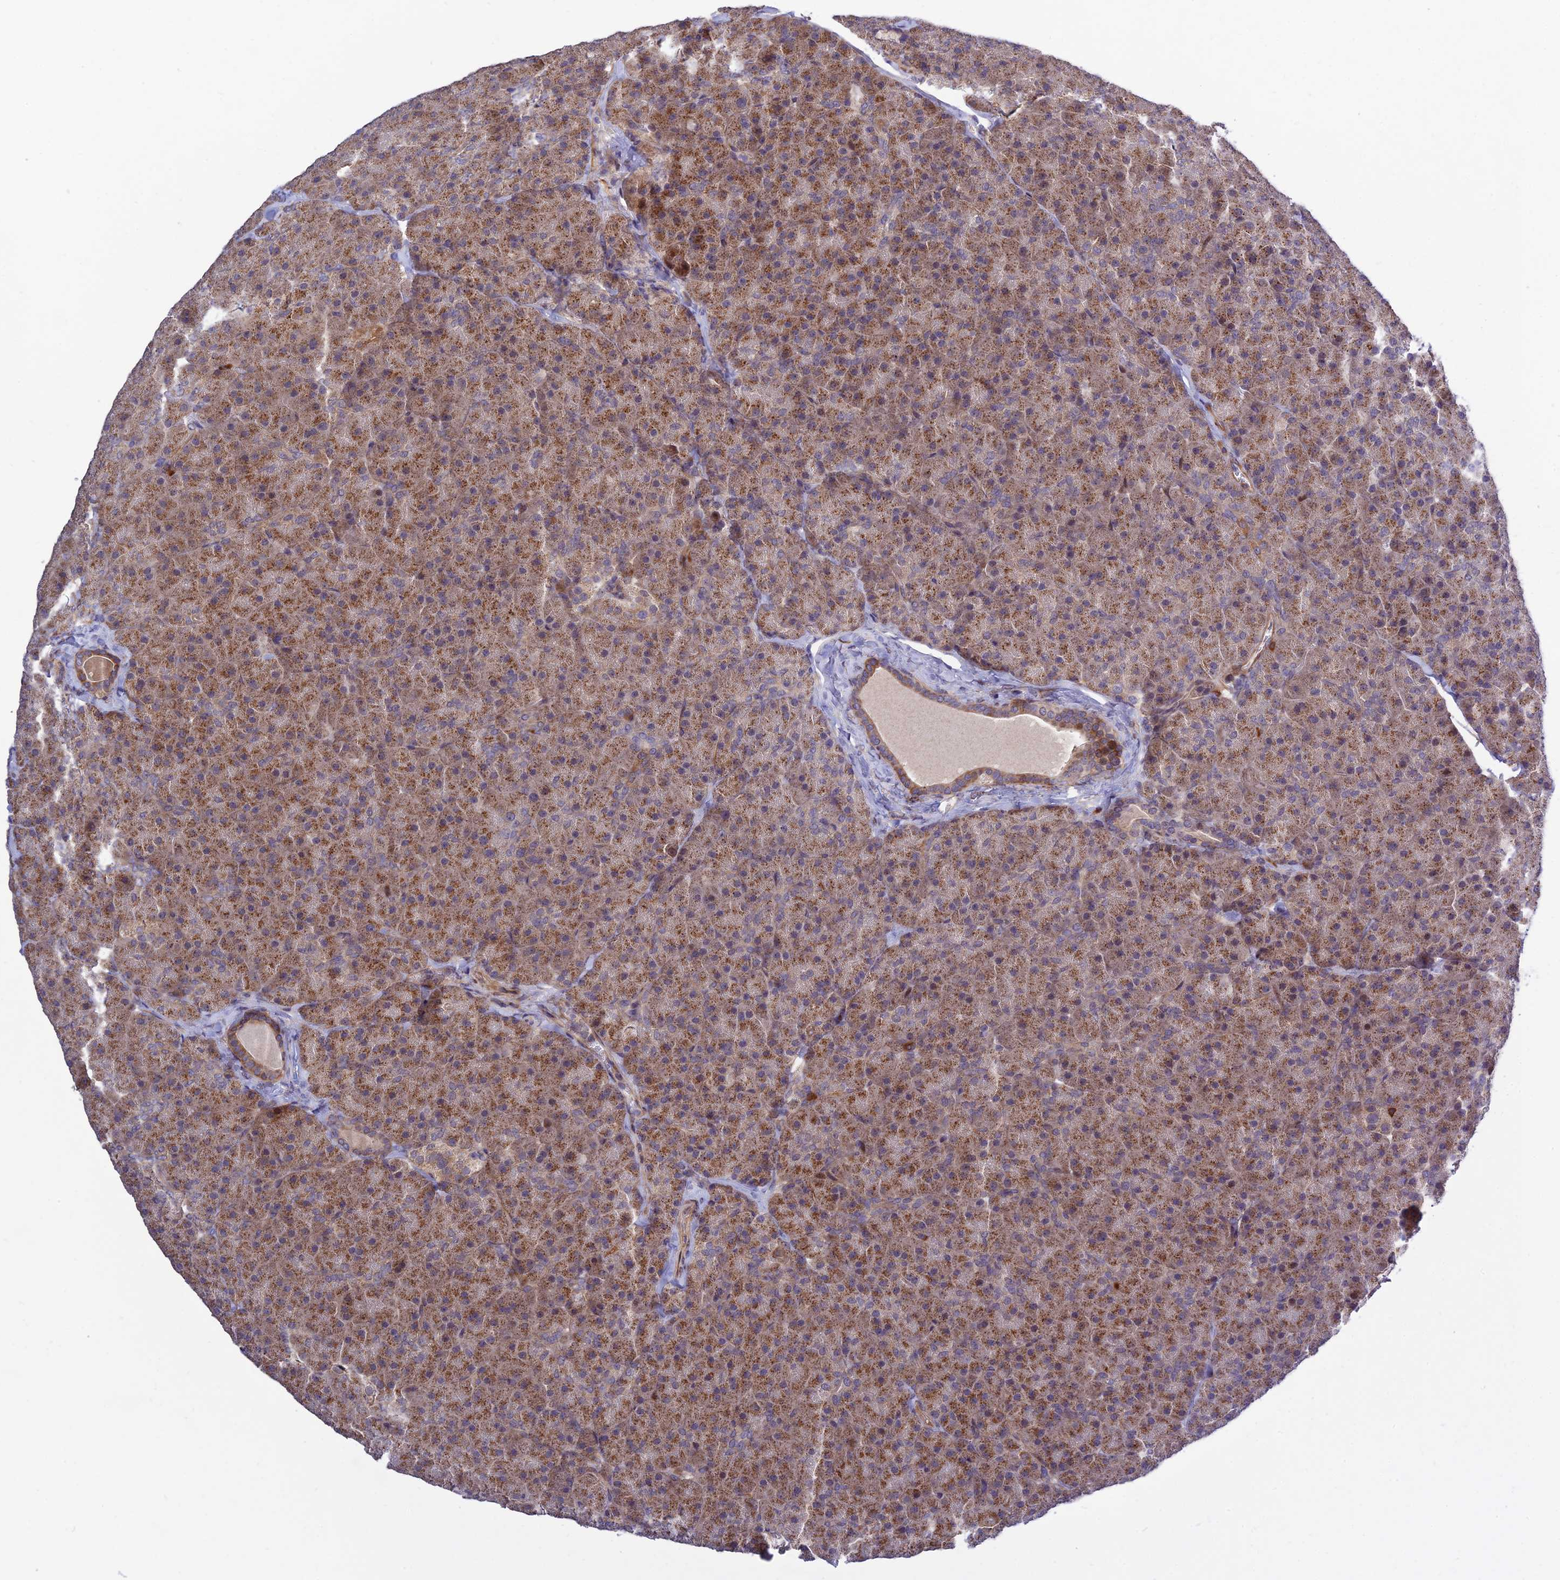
{"staining": {"intensity": "moderate", "quantity": ">75%", "location": "cytoplasmic/membranous"}, "tissue": "pancreas", "cell_type": "Exocrine glandular cells", "image_type": "normal", "snomed": [{"axis": "morphology", "description": "Normal tissue, NOS"}, {"axis": "topography", "description": "Pancreas"}], "caption": "IHC histopathology image of normal pancreas: pancreas stained using immunohistochemistry (IHC) shows medium levels of moderate protein expression localized specifically in the cytoplasmic/membranous of exocrine glandular cells, appearing as a cytoplasmic/membranous brown color.", "gene": "PLEKHG2", "patient": {"sex": "male", "age": 36}}